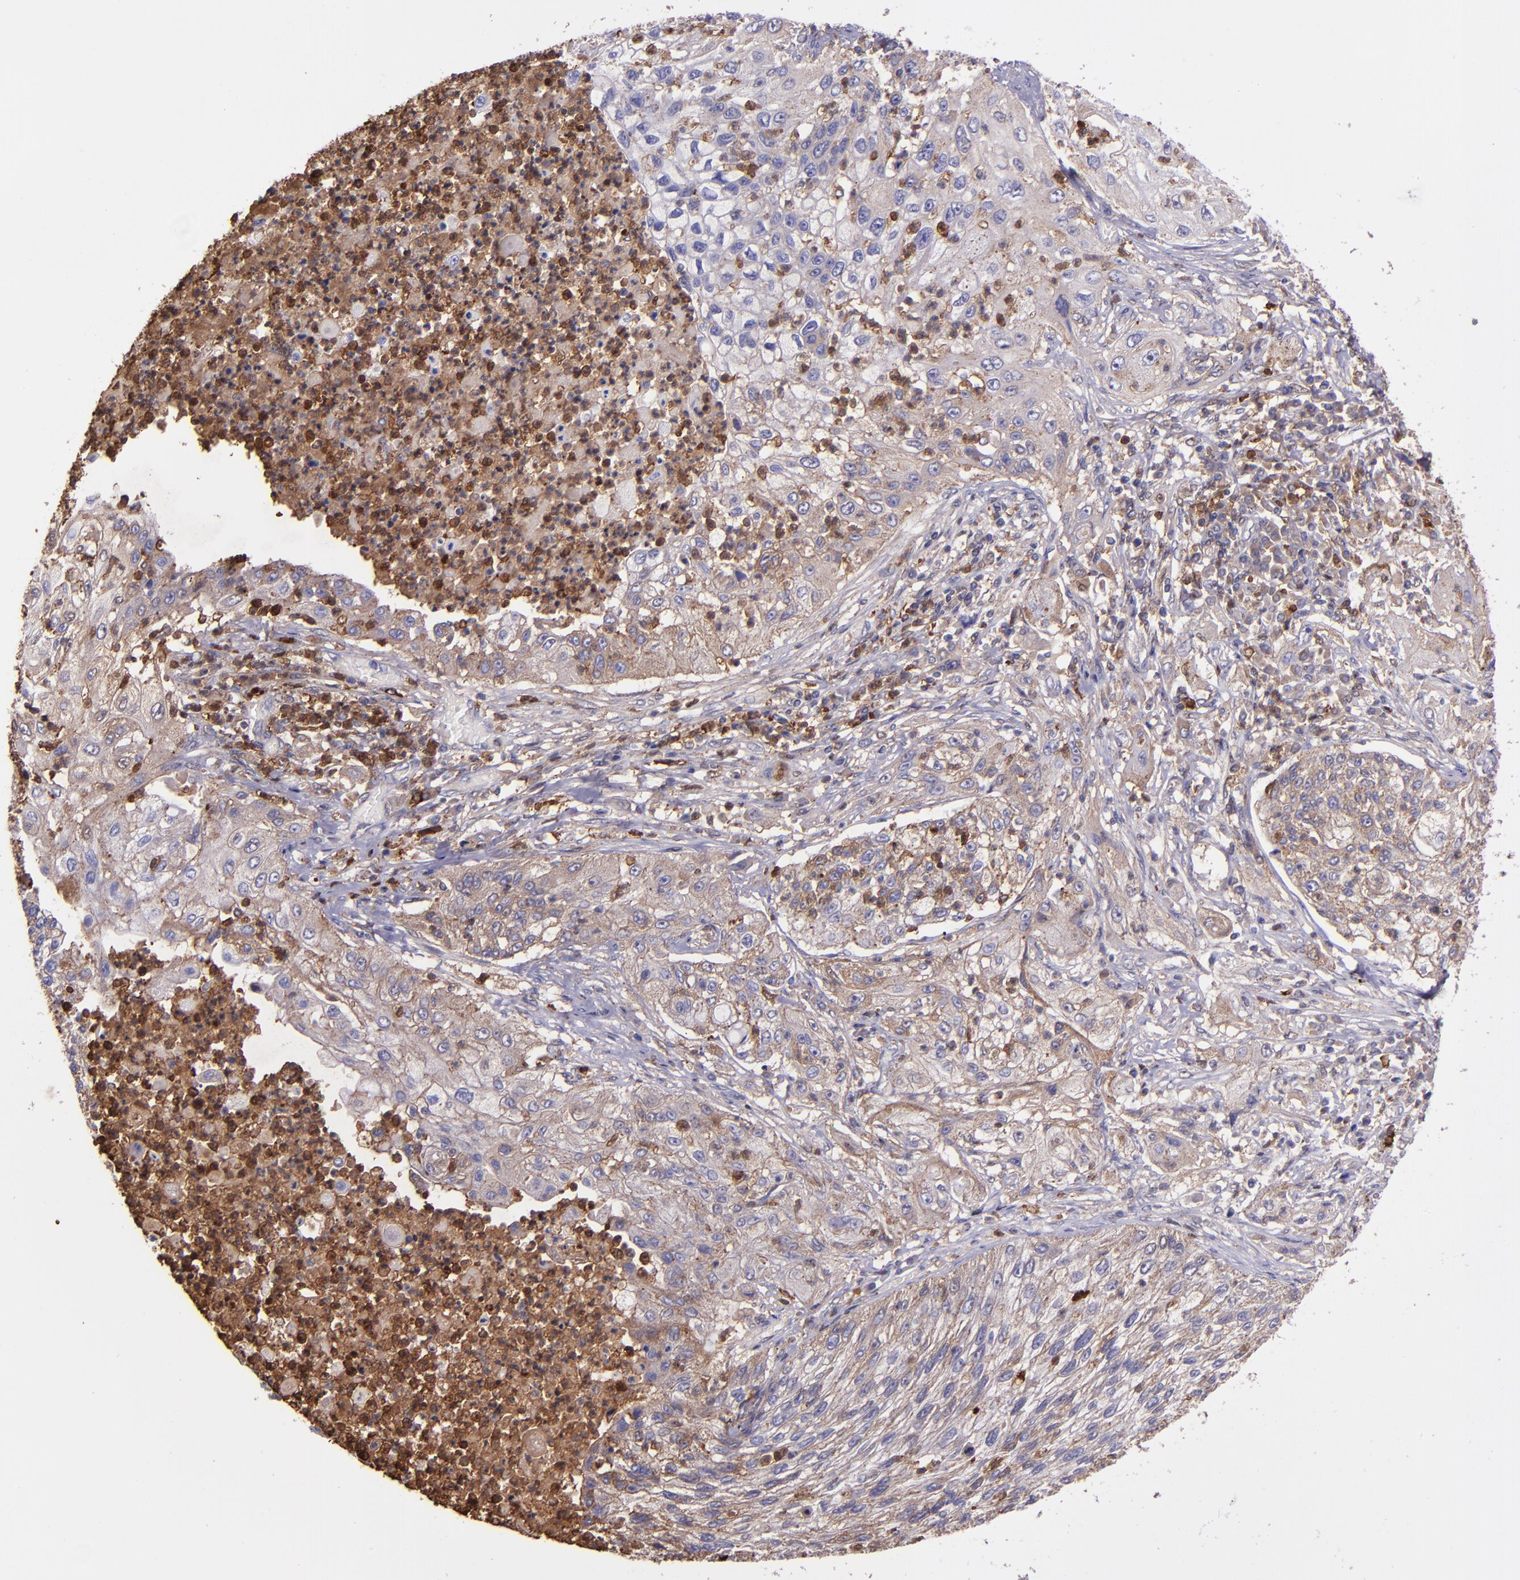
{"staining": {"intensity": "weak", "quantity": "25%-75%", "location": "cytoplasmic/membranous"}, "tissue": "lung cancer", "cell_type": "Tumor cells", "image_type": "cancer", "snomed": [{"axis": "morphology", "description": "Inflammation, NOS"}, {"axis": "morphology", "description": "Squamous cell carcinoma, NOS"}, {"axis": "topography", "description": "Lymph node"}, {"axis": "topography", "description": "Soft tissue"}, {"axis": "topography", "description": "Lung"}], "caption": "Protein analysis of lung squamous cell carcinoma tissue reveals weak cytoplasmic/membranous positivity in approximately 25%-75% of tumor cells. (IHC, brightfield microscopy, high magnification).", "gene": "WASHC1", "patient": {"sex": "male", "age": 66}}